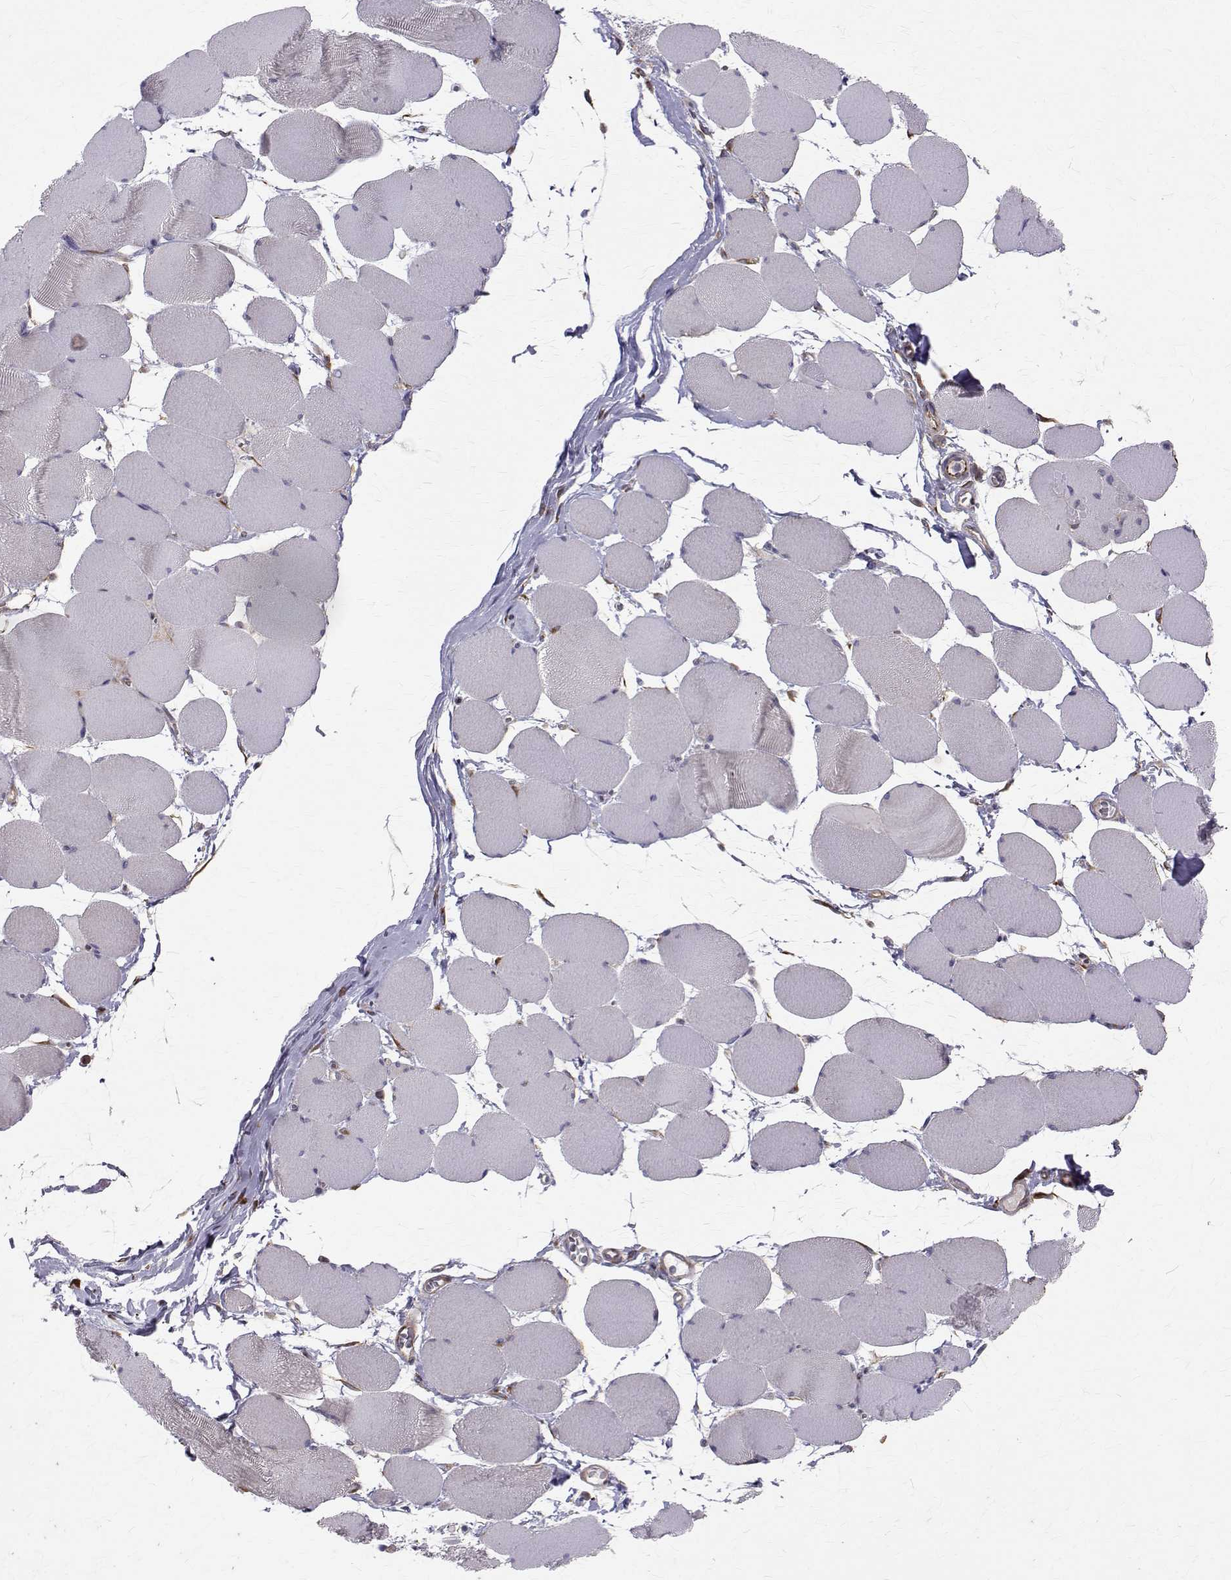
{"staining": {"intensity": "negative", "quantity": "none", "location": "none"}, "tissue": "skeletal muscle", "cell_type": "Myocytes", "image_type": "normal", "snomed": [{"axis": "morphology", "description": "Normal tissue, NOS"}, {"axis": "topography", "description": "Skeletal muscle"}], "caption": "Myocytes are negative for protein expression in benign human skeletal muscle.", "gene": "ARFGAP1", "patient": {"sex": "female", "age": 75}}